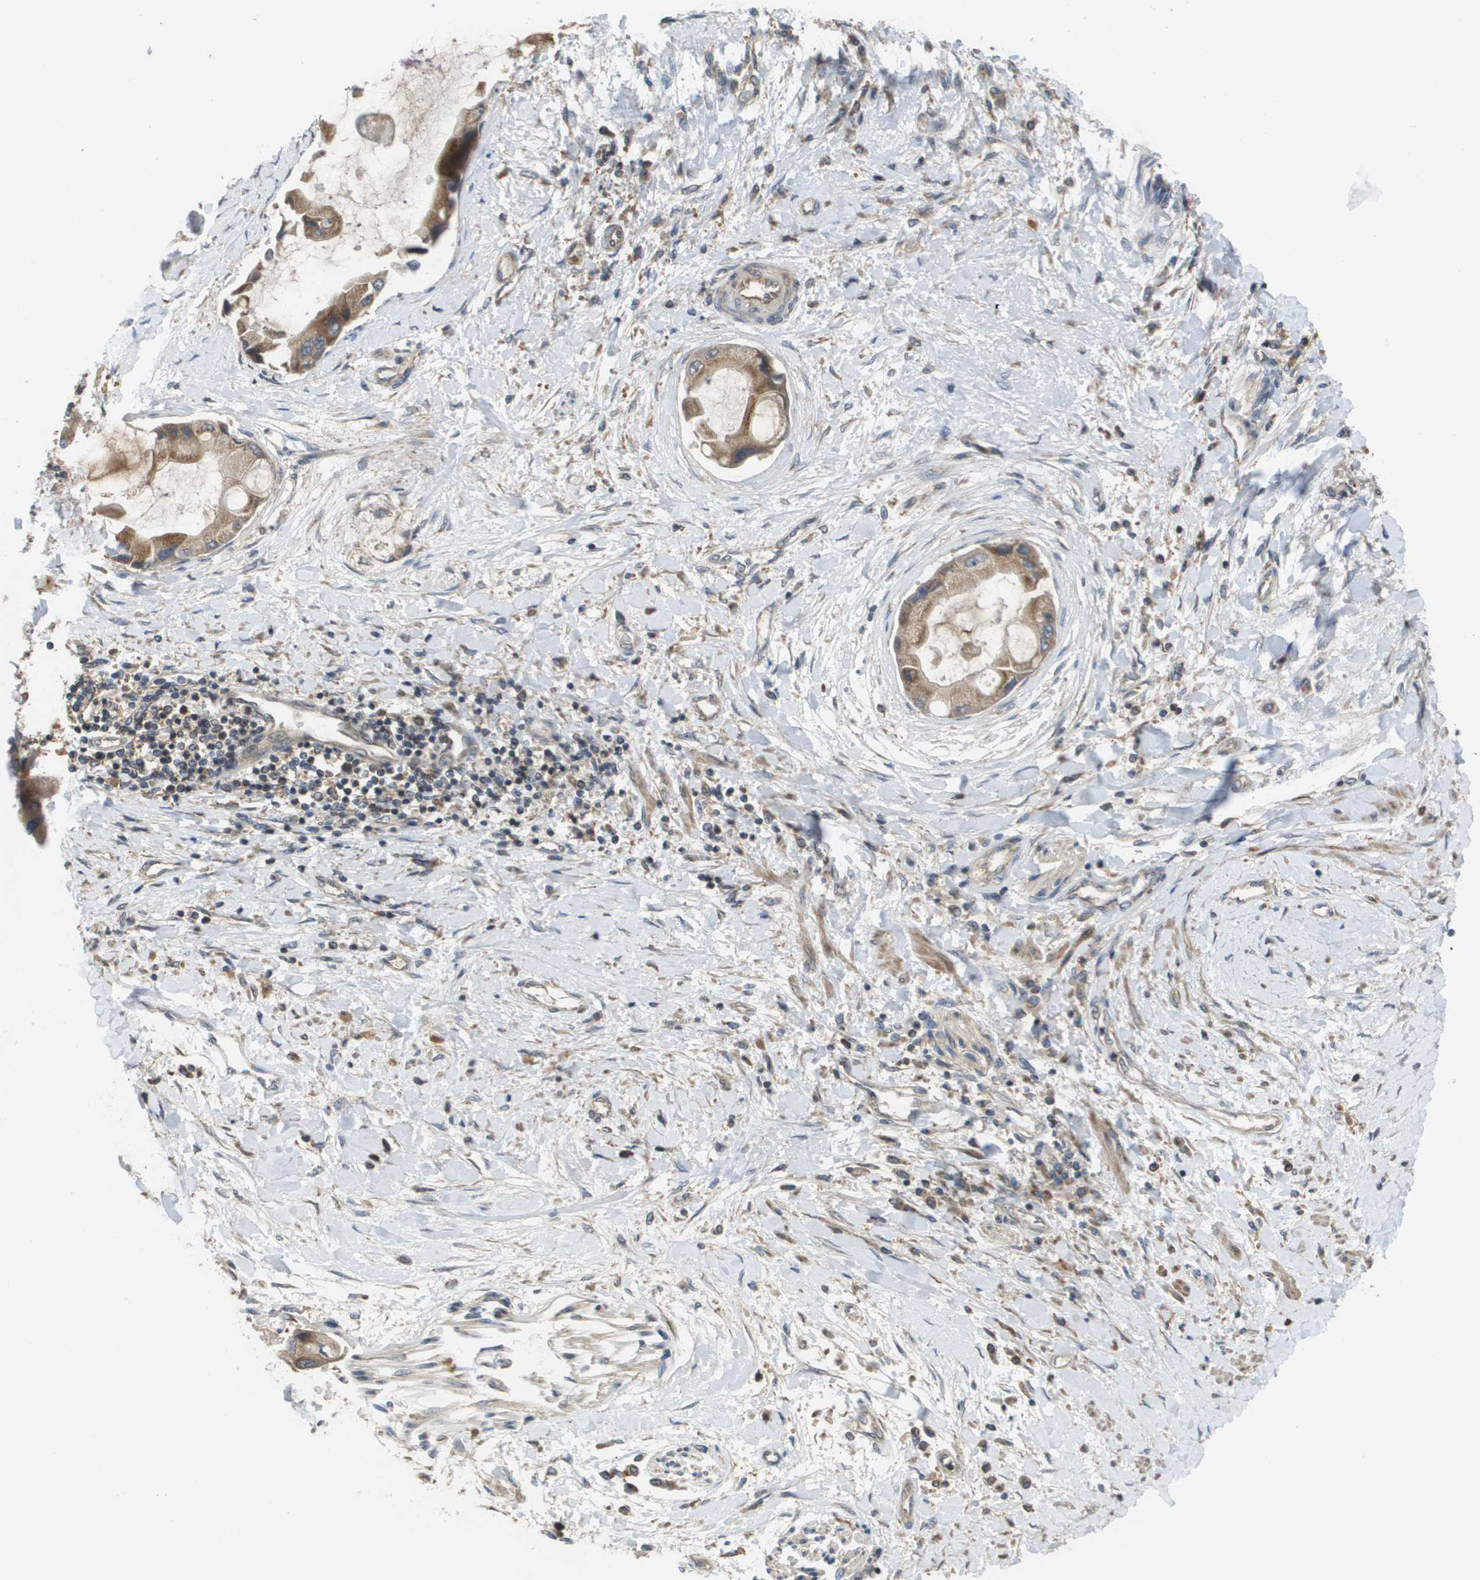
{"staining": {"intensity": "moderate", "quantity": ">75%", "location": "cytoplasmic/membranous"}, "tissue": "liver cancer", "cell_type": "Tumor cells", "image_type": "cancer", "snomed": [{"axis": "morphology", "description": "Cholangiocarcinoma"}, {"axis": "topography", "description": "Liver"}], "caption": "IHC (DAB) staining of human cholangiocarcinoma (liver) shows moderate cytoplasmic/membranous protein positivity in approximately >75% of tumor cells. IHC stains the protein of interest in brown and the nuclei are stained blue.", "gene": "RBM38", "patient": {"sex": "male", "age": 50}}